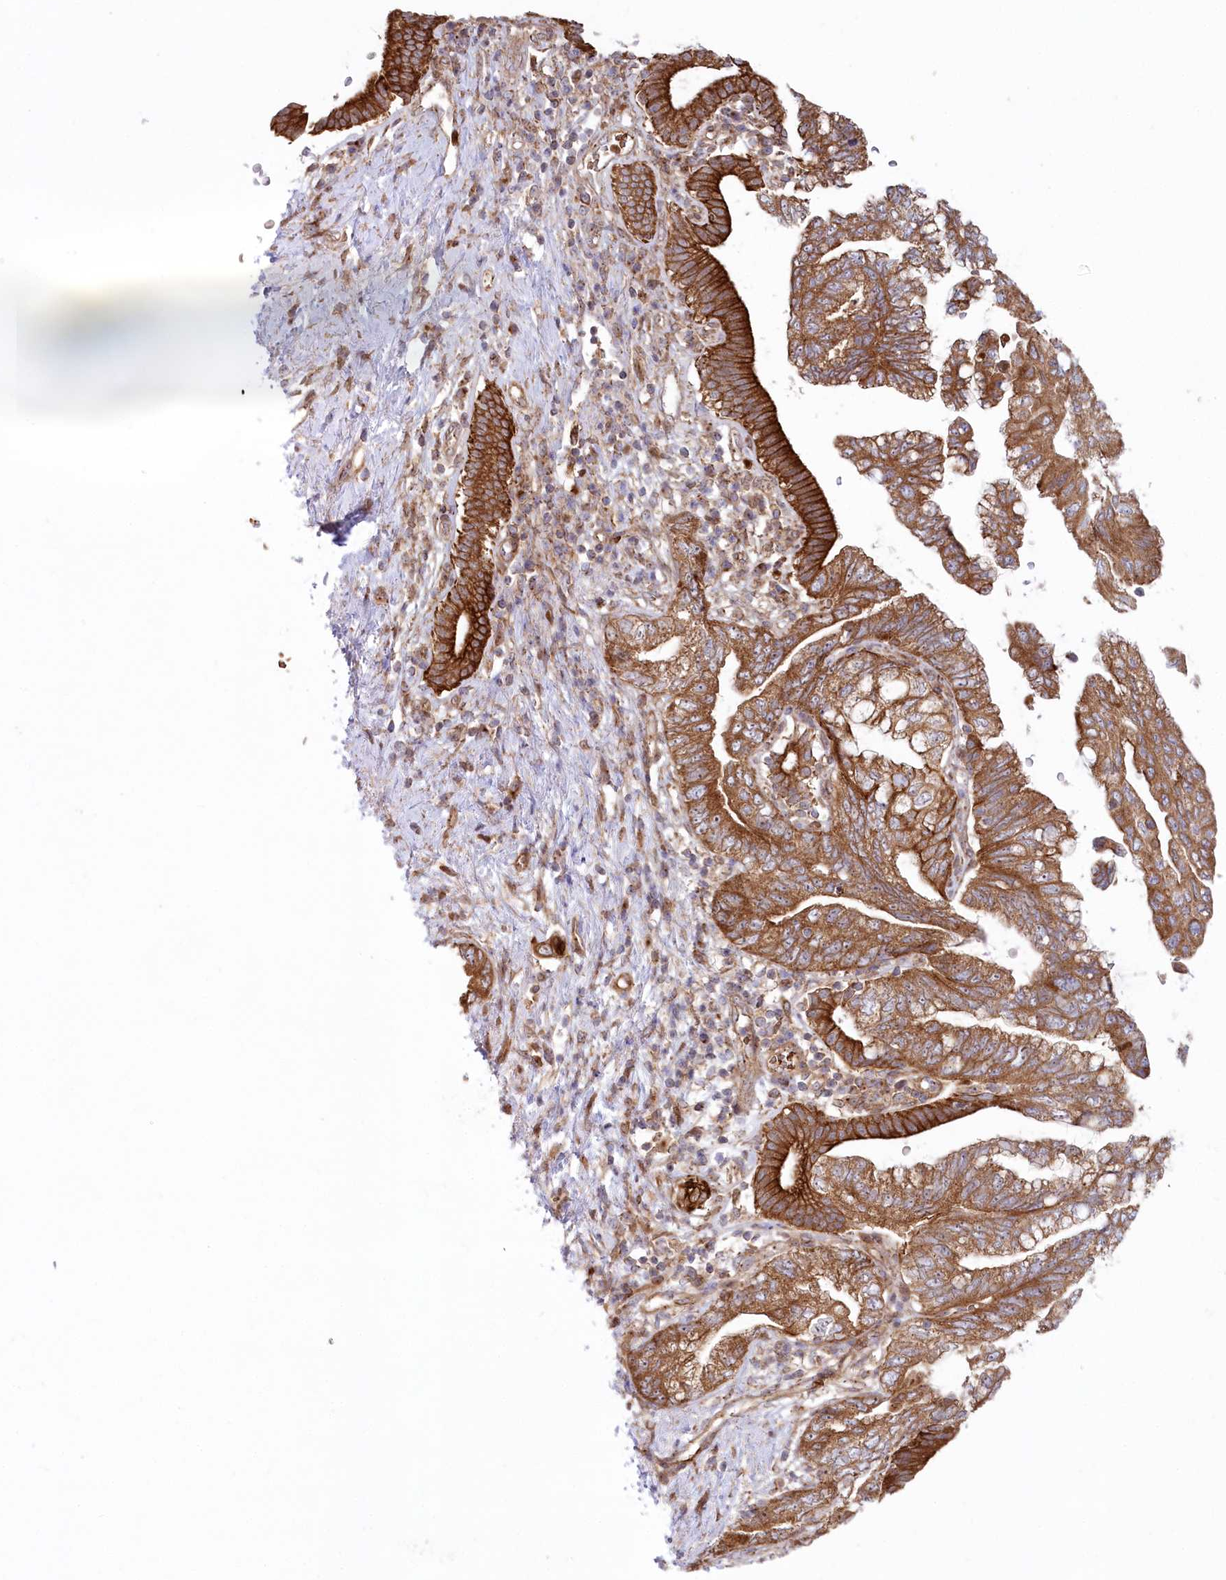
{"staining": {"intensity": "strong", "quantity": ">75%", "location": "cytoplasmic/membranous"}, "tissue": "pancreatic cancer", "cell_type": "Tumor cells", "image_type": "cancer", "snomed": [{"axis": "morphology", "description": "Adenocarcinoma, NOS"}, {"axis": "topography", "description": "Pancreas"}], "caption": "IHC histopathology image of pancreatic cancer stained for a protein (brown), which displays high levels of strong cytoplasmic/membranous staining in about >75% of tumor cells.", "gene": "COMMD3", "patient": {"sex": "female", "age": 73}}